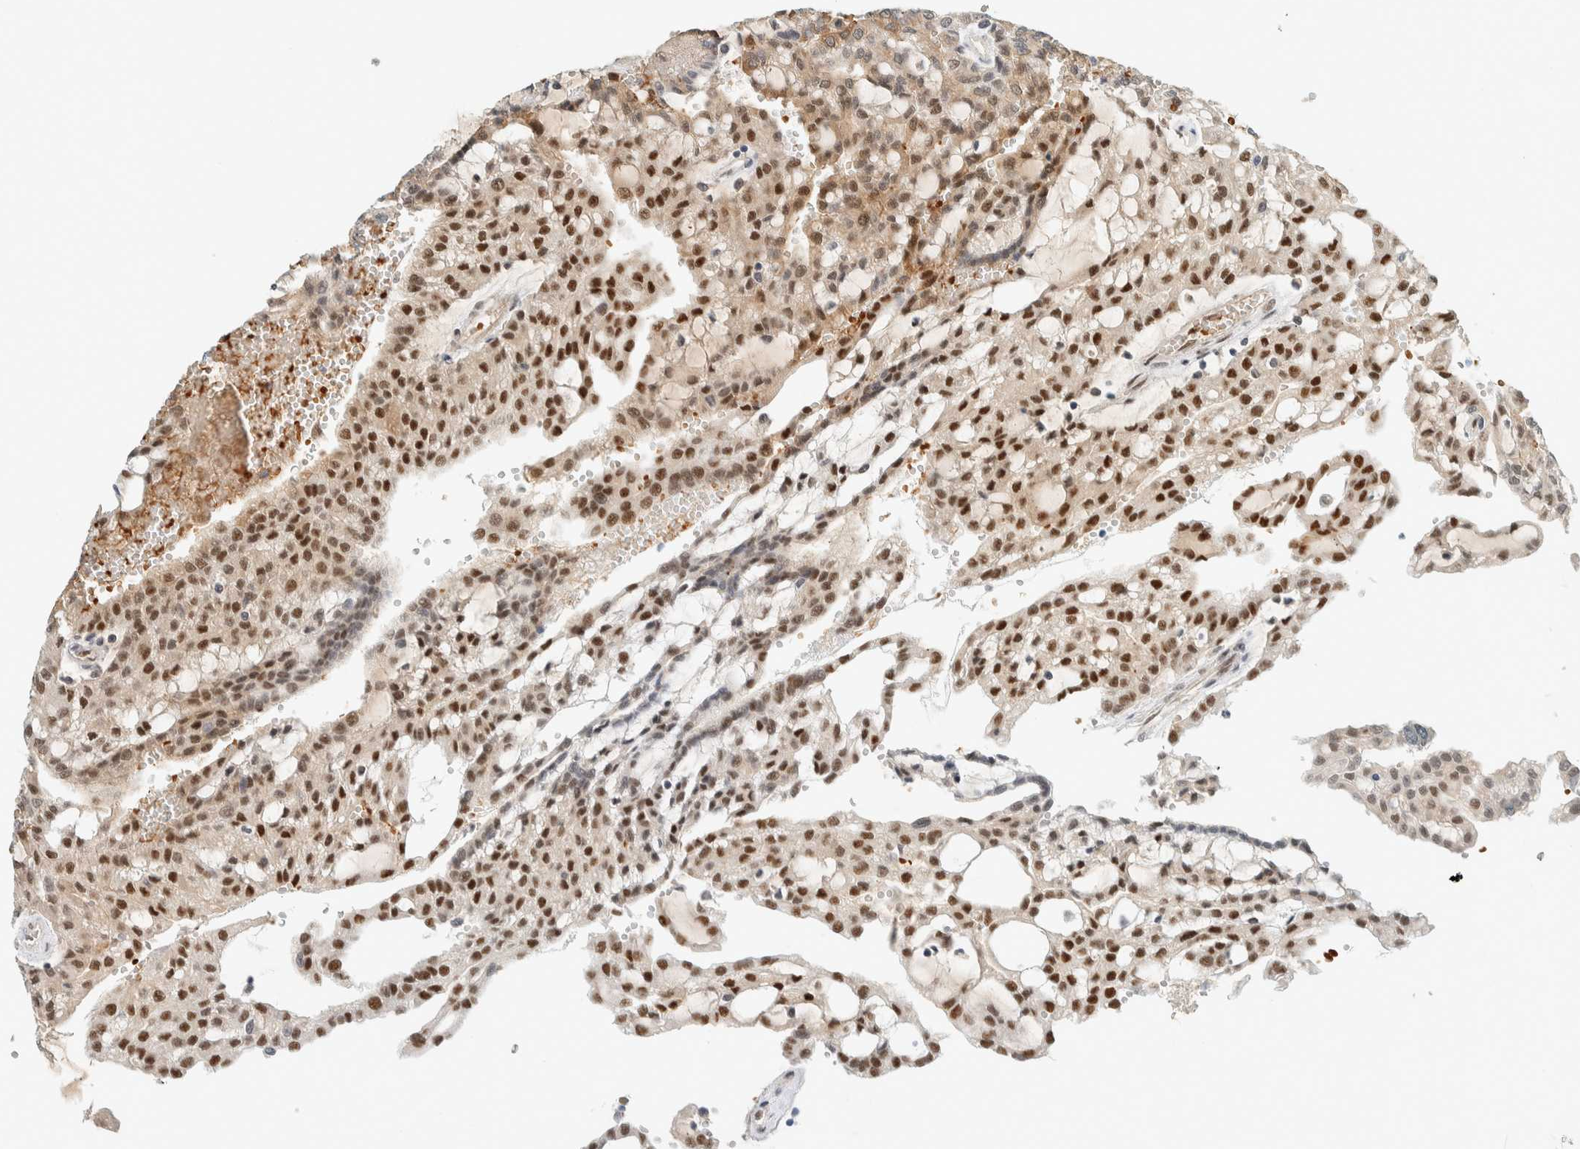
{"staining": {"intensity": "moderate", "quantity": ">75%", "location": "cytoplasmic/membranous,nuclear"}, "tissue": "renal cancer", "cell_type": "Tumor cells", "image_type": "cancer", "snomed": [{"axis": "morphology", "description": "Adenocarcinoma, NOS"}, {"axis": "topography", "description": "Kidney"}], "caption": "Renal adenocarcinoma was stained to show a protein in brown. There is medium levels of moderate cytoplasmic/membranous and nuclear staining in approximately >75% of tumor cells.", "gene": "TSTD2", "patient": {"sex": "male", "age": 63}}